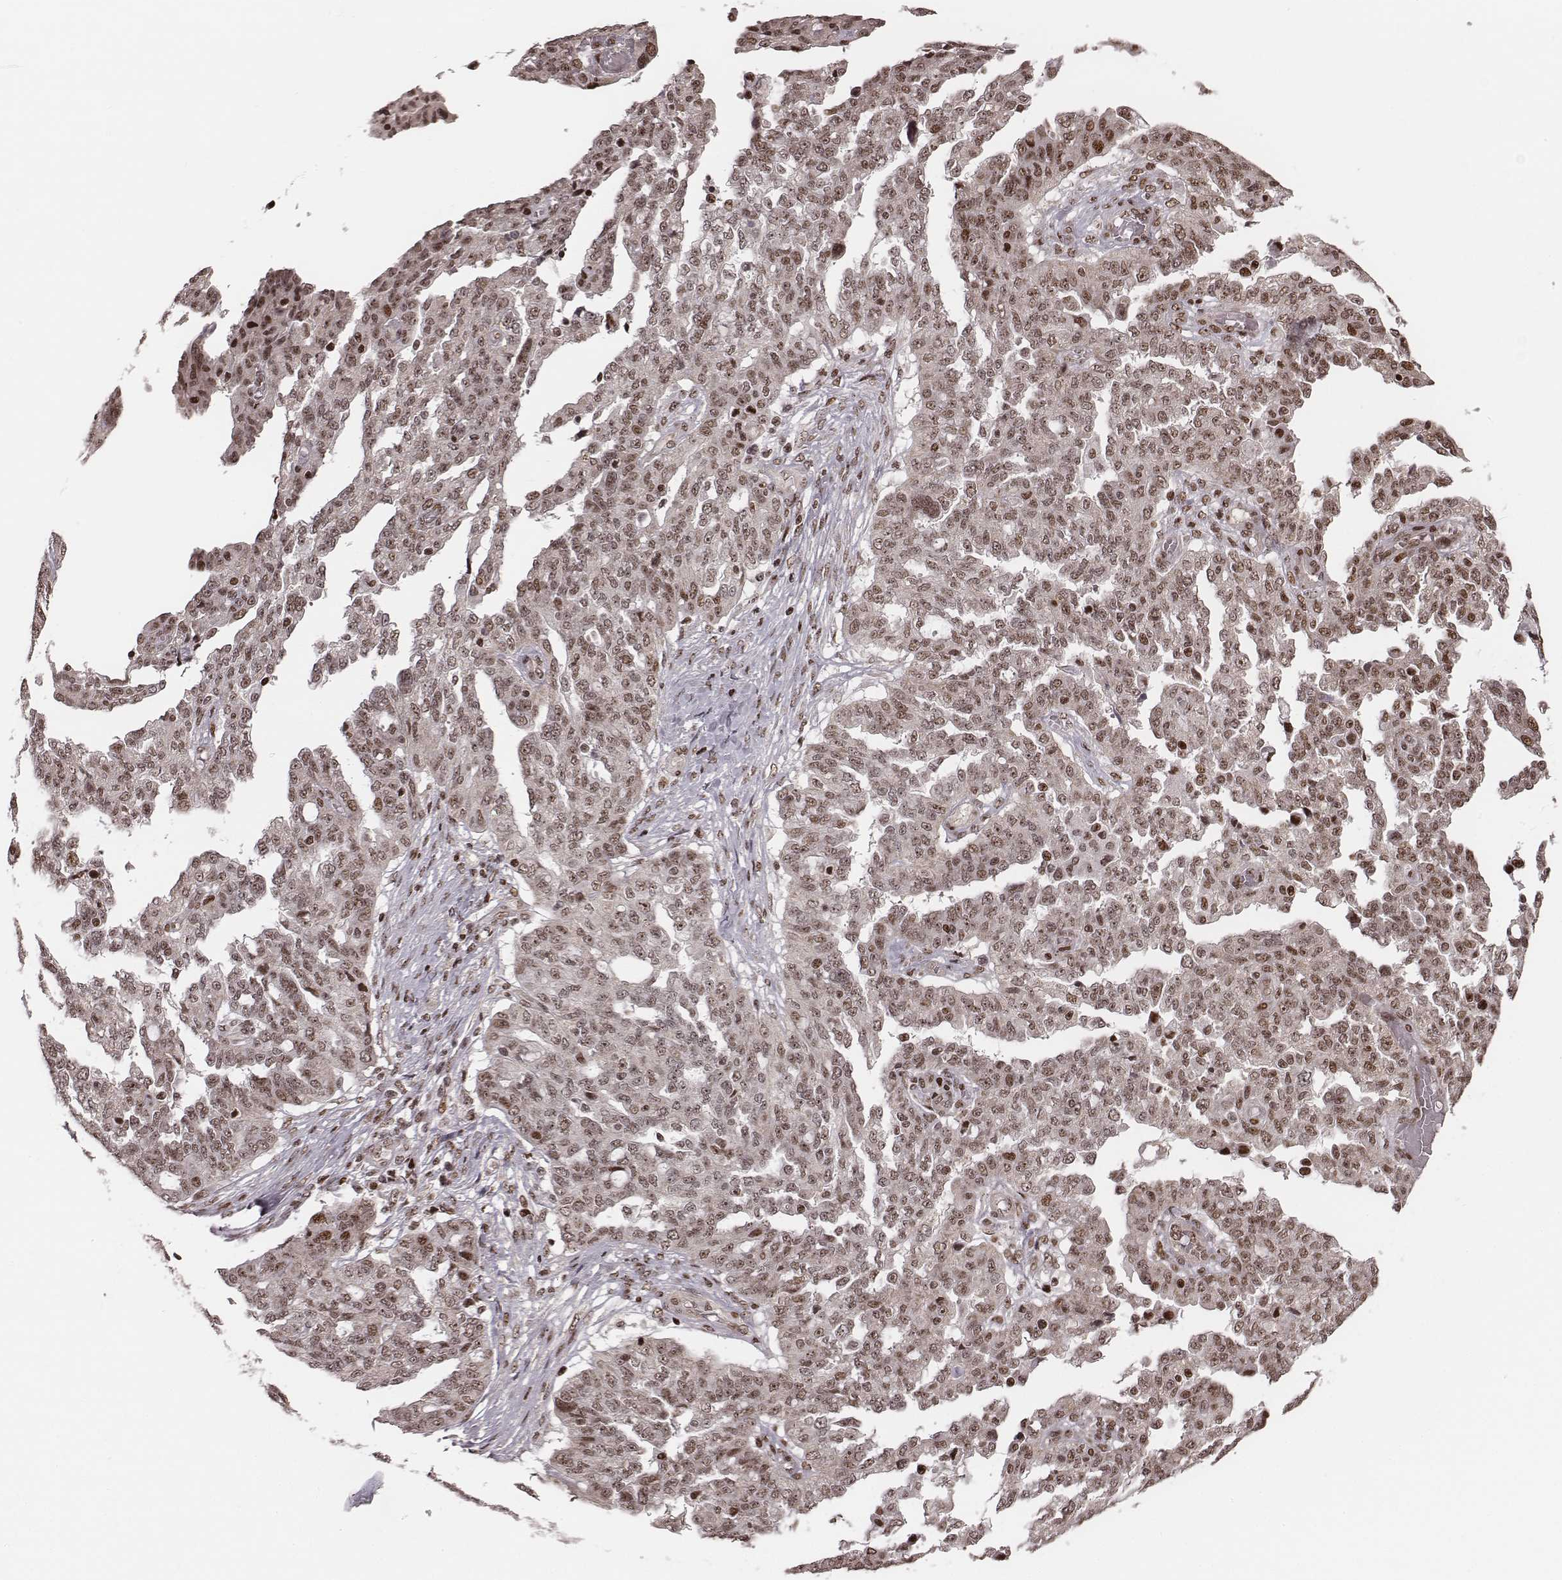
{"staining": {"intensity": "moderate", "quantity": "25%-75%", "location": "nuclear"}, "tissue": "ovarian cancer", "cell_type": "Tumor cells", "image_type": "cancer", "snomed": [{"axis": "morphology", "description": "Cystadenocarcinoma, serous, NOS"}, {"axis": "topography", "description": "Ovary"}], "caption": "A brown stain highlights moderate nuclear expression of a protein in human ovarian cancer (serous cystadenocarcinoma) tumor cells. The protein is stained brown, and the nuclei are stained in blue (DAB (3,3'-diaminobenzidine) IHC with brightfield microscopy, high magnification).", "gene": "VRK3", "patient": {"sex": "female", "age": 67}}